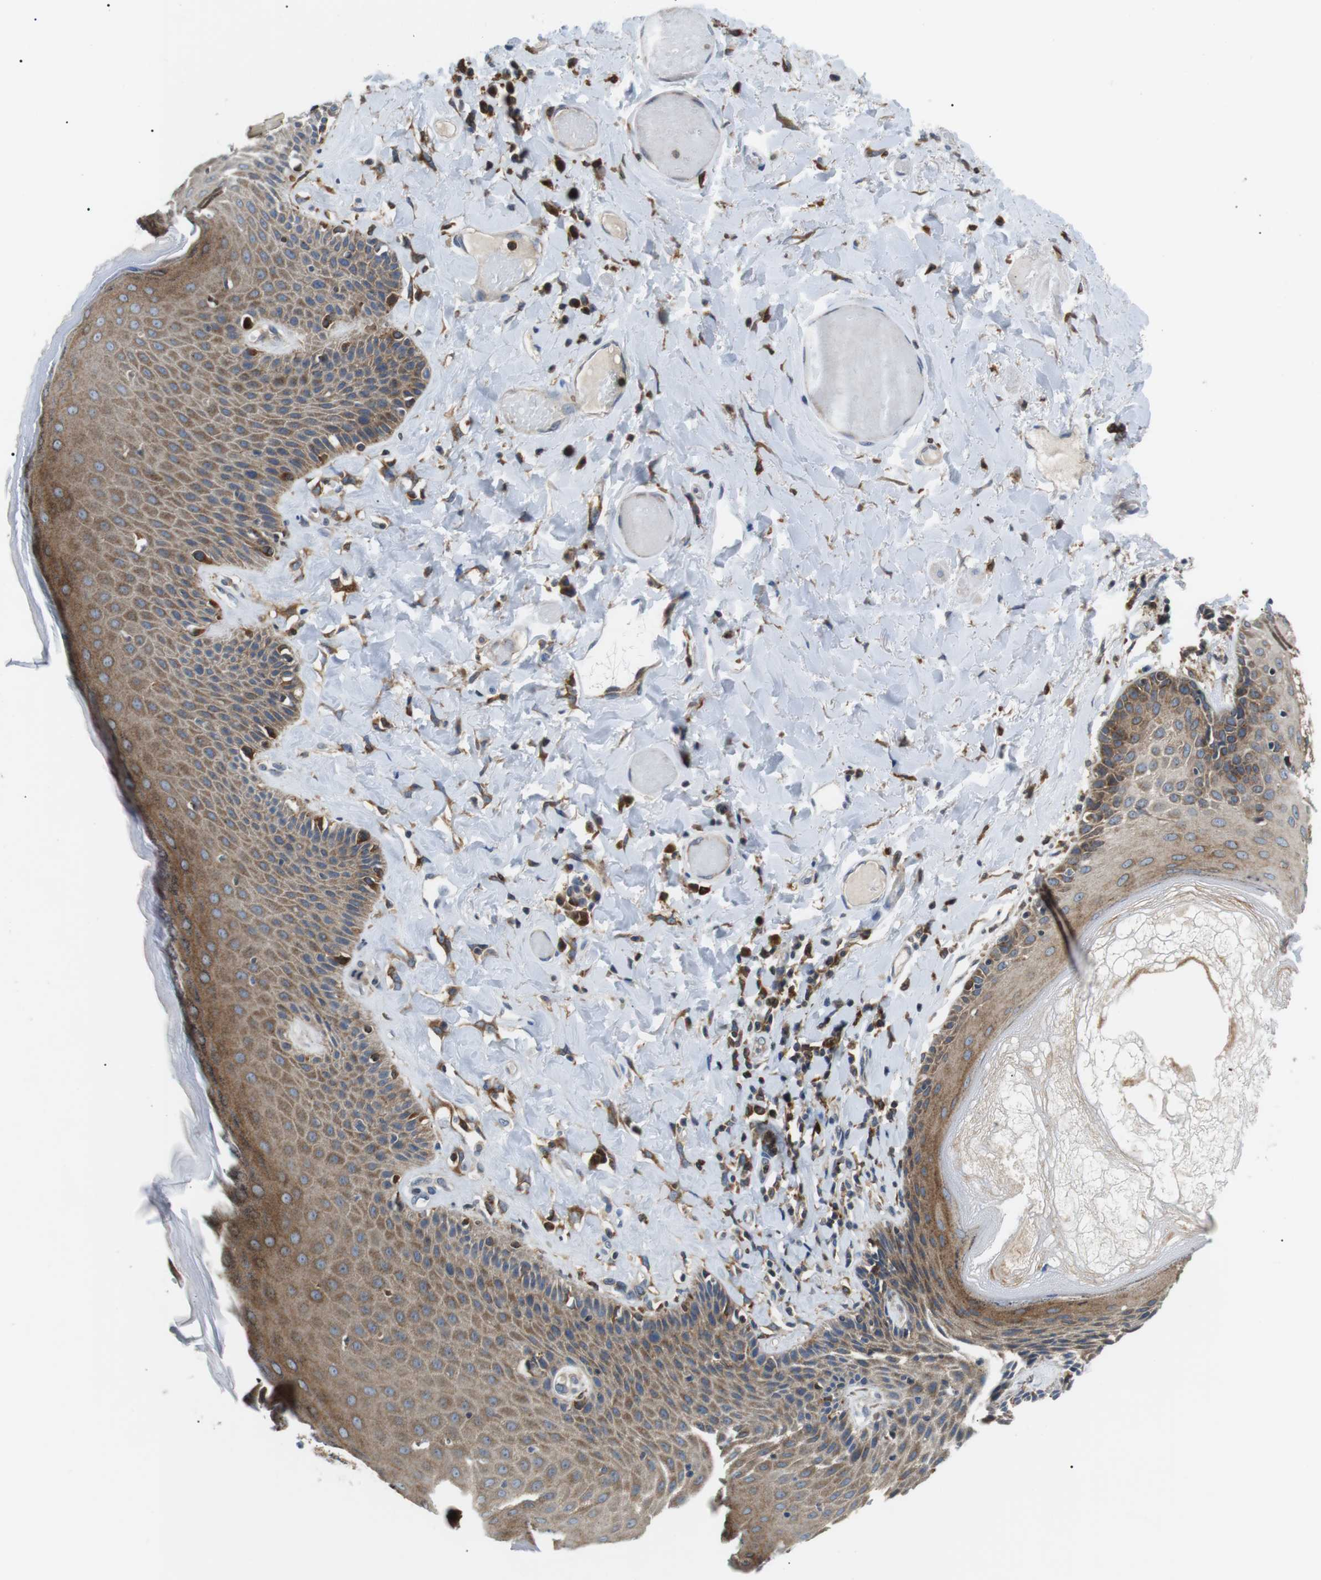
{"staining": {"intensity": "moderate", "quantity": ">75%", "location": "cytoplasmic/membranous"}, "tissue": "skin", "cell_type": "Epidermal cells", "image_type": "normal", "snomed": [{"axis": "morphology", "description": "Normal tissue, NOS"}, {"axis": "topography", "description": "Anal"}], "caption": "This is an image of IHC staining of unremarkable skin, which shows moderate expression in the cytoplasmic/membranous of epidermal cells.", "gene": "RAB9A", "patient": {"sex": "male", "age": 69}}